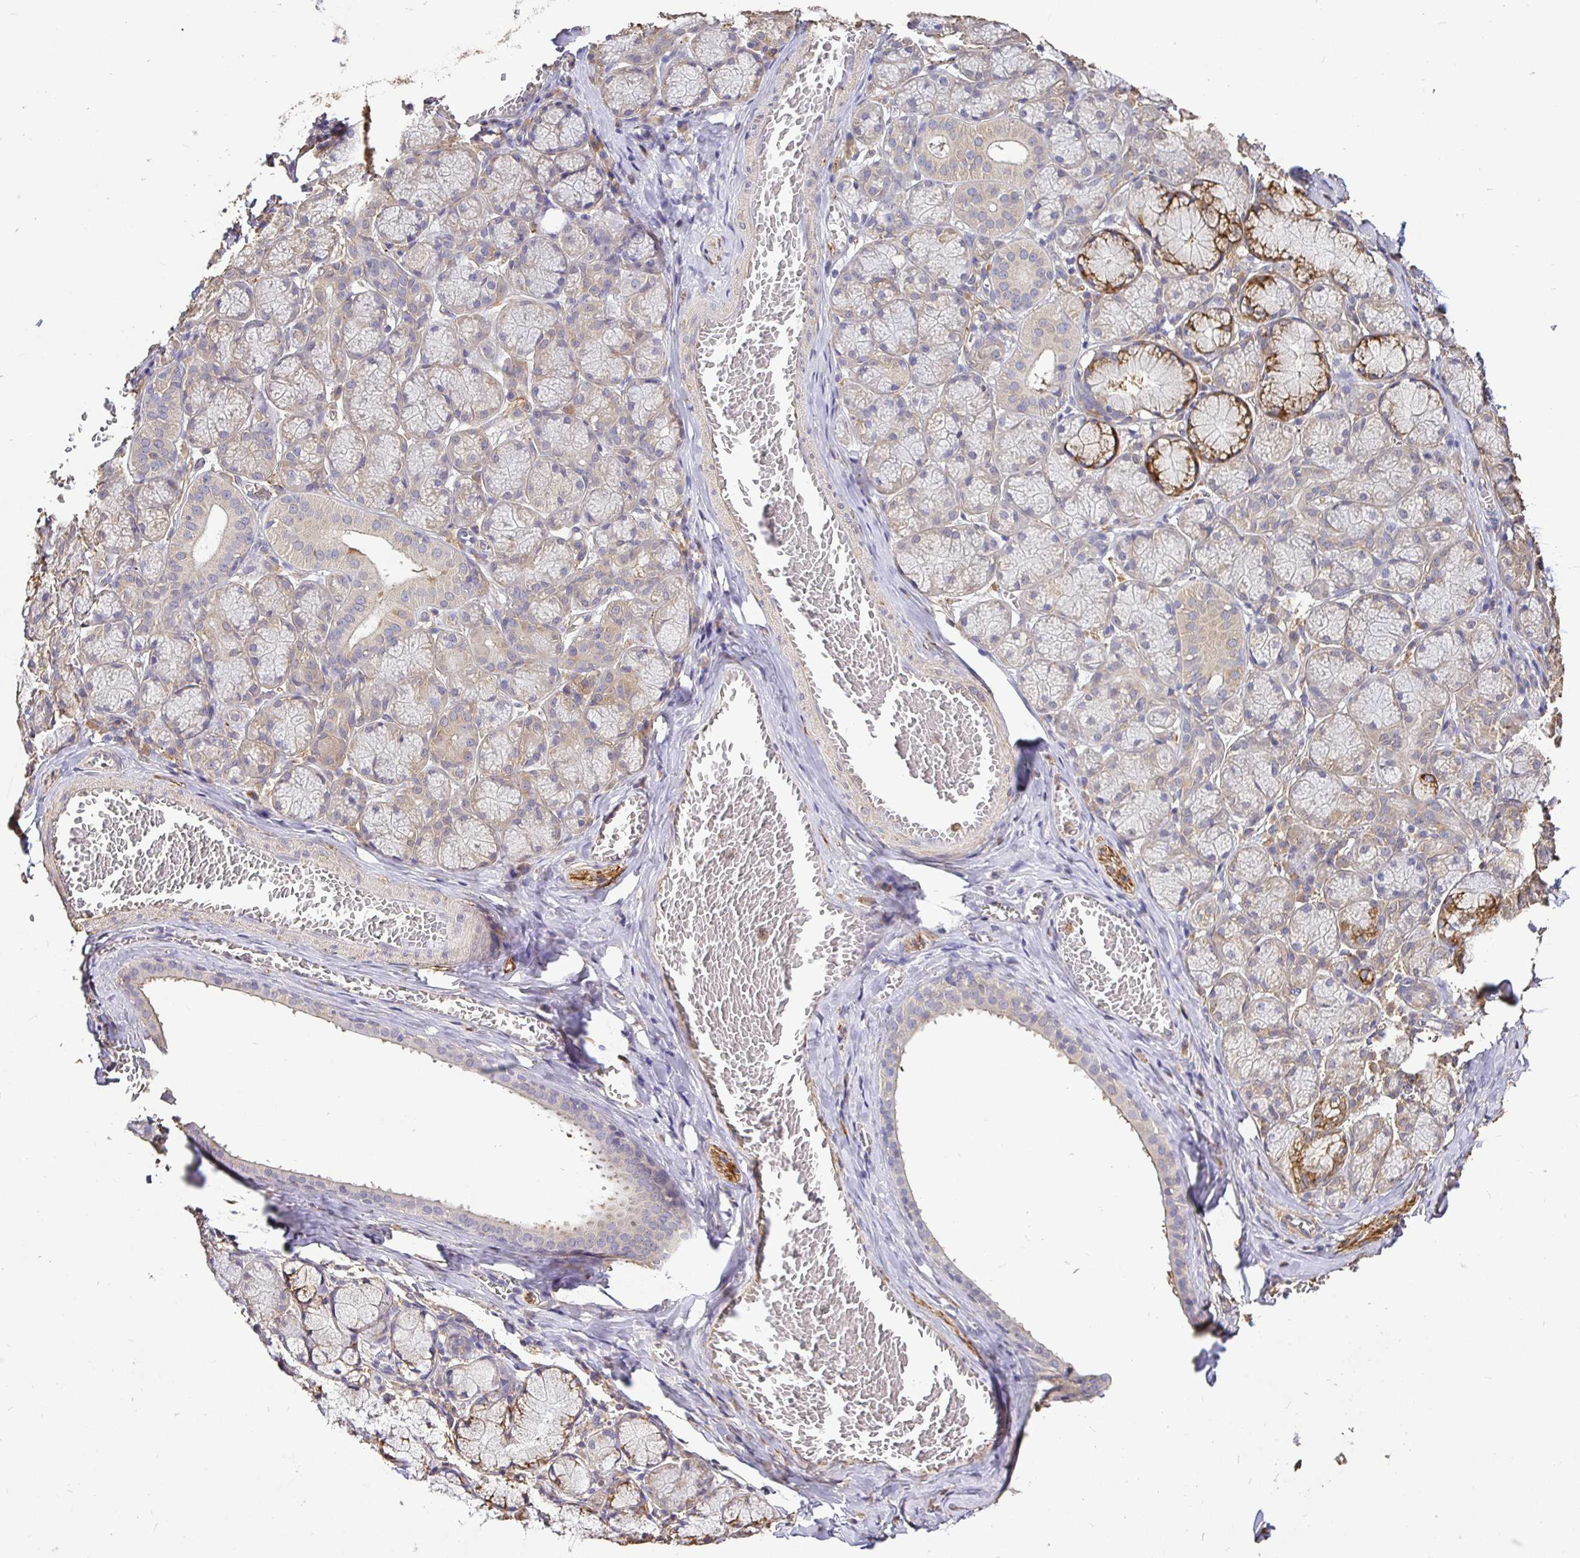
{"staining": {"intensity": "moderate", "quantity": "<25%", "location": "cytoplasmic/membranous"}, "tissue": "salivary gland", "cell_type": "Glandular cells", "image_type": "normal", "snomed": [{"axis": "morphology", "description": "Normal tissue, NOS"}, {"axis": "topography", "description": "Salivary gland"}], "caption": "Moderate cytoplasmic/membranous staining for a protein is seen in about <25% of glandular cells of normal salivary gland using immunohistochemistry.", "gene": "MAPK8IP3", "patient": {"sex": "female", "age": 24}}